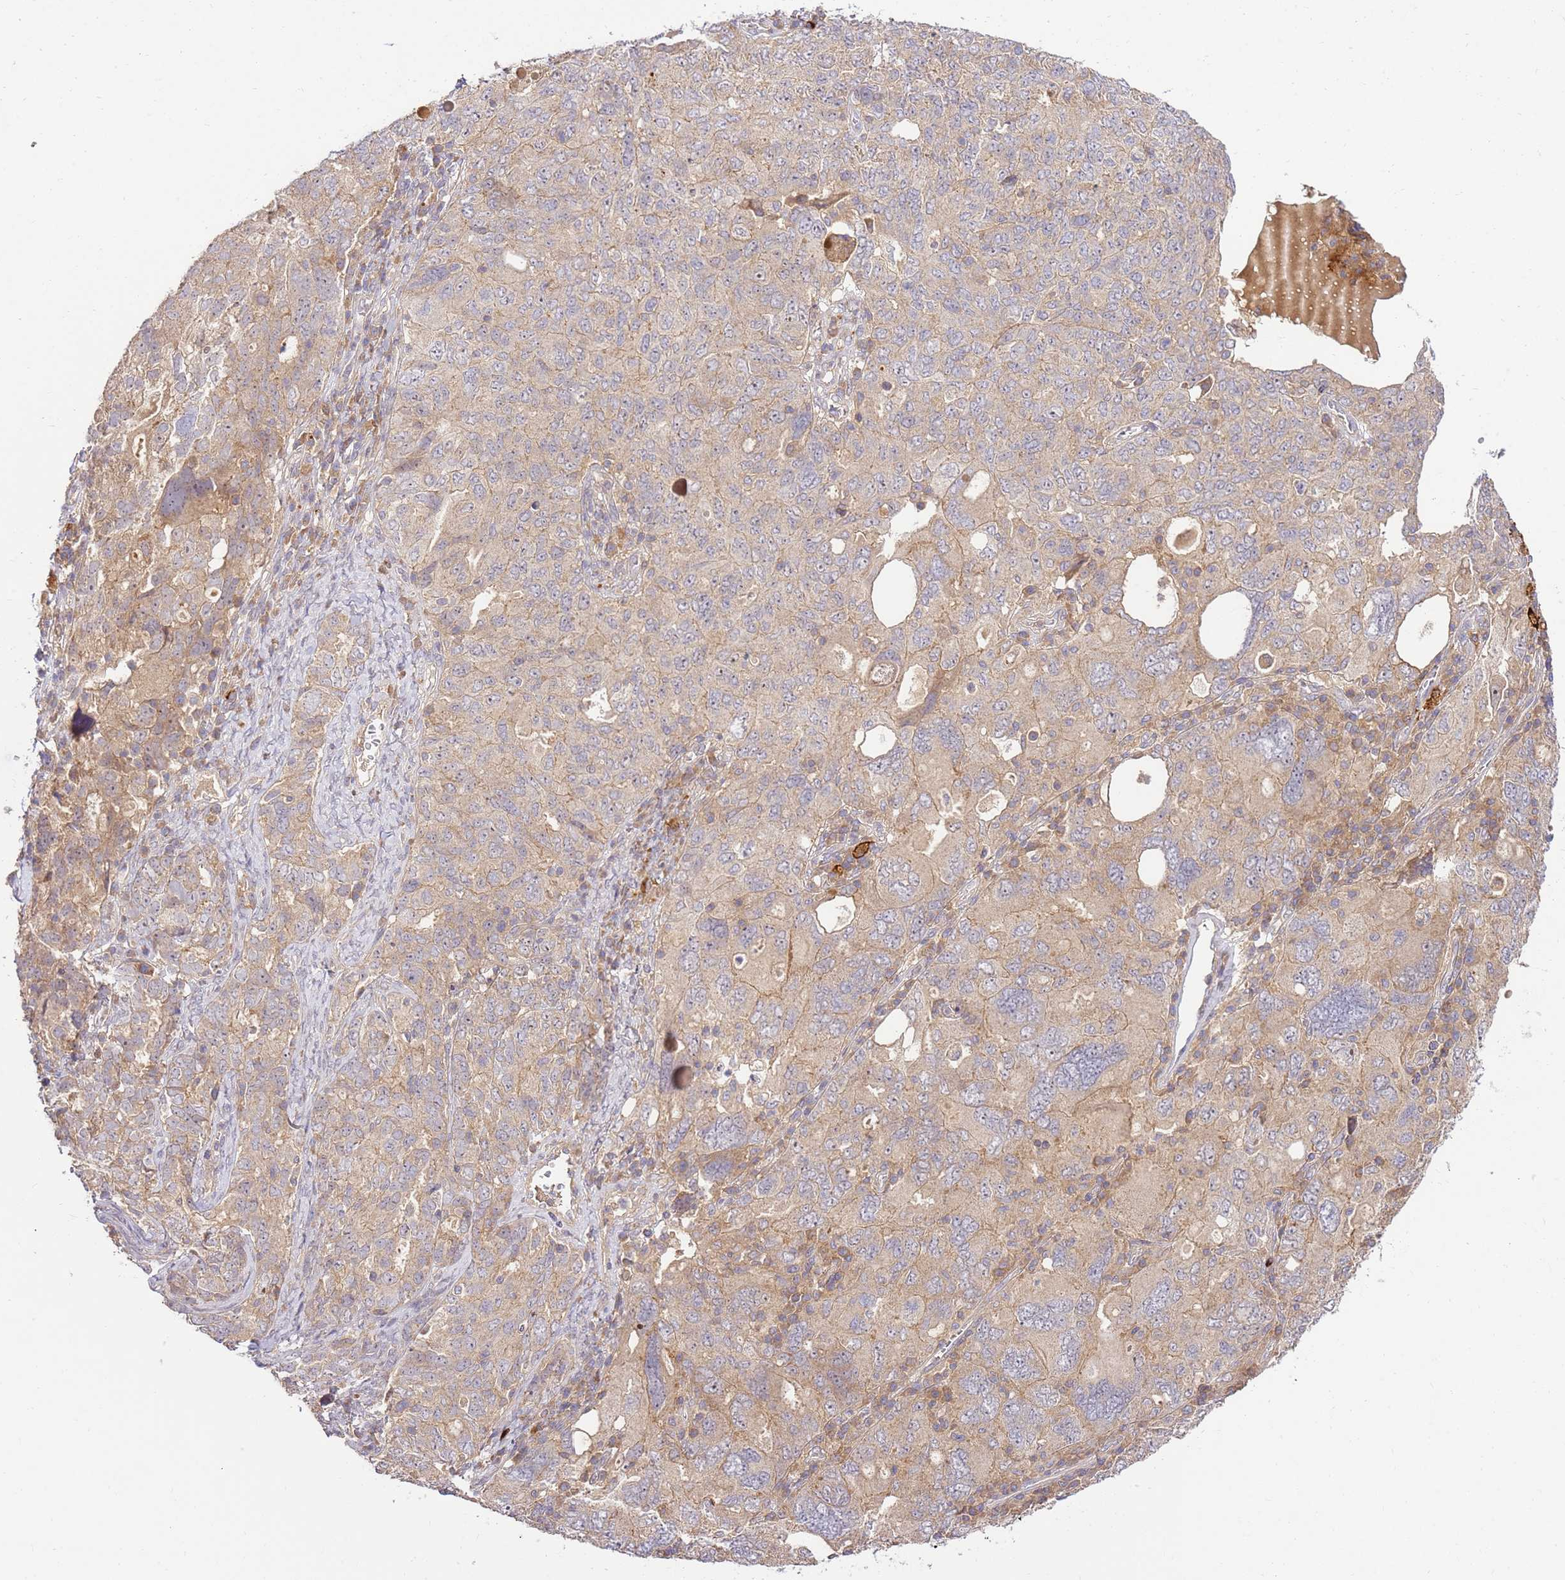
{"staining": {"intensity": "weak", "quantity": "<25%", "location": "cytoplasmic/membranous"}, "tissue": "ovarian cancer", "cell_type": "Tumor cells", "image_type": "cancer", "snomed": [{"axis": "morphology", "description": "Carcinoma, endometroid"}, {"axis": "topography", "description": "Ovary"}], "caption": "Histopathology image shows no significant protein staining in tumor cells of ovarian cancer.", "gene": "GAREM1", "patient": {"sex": "female", "age": 62}}